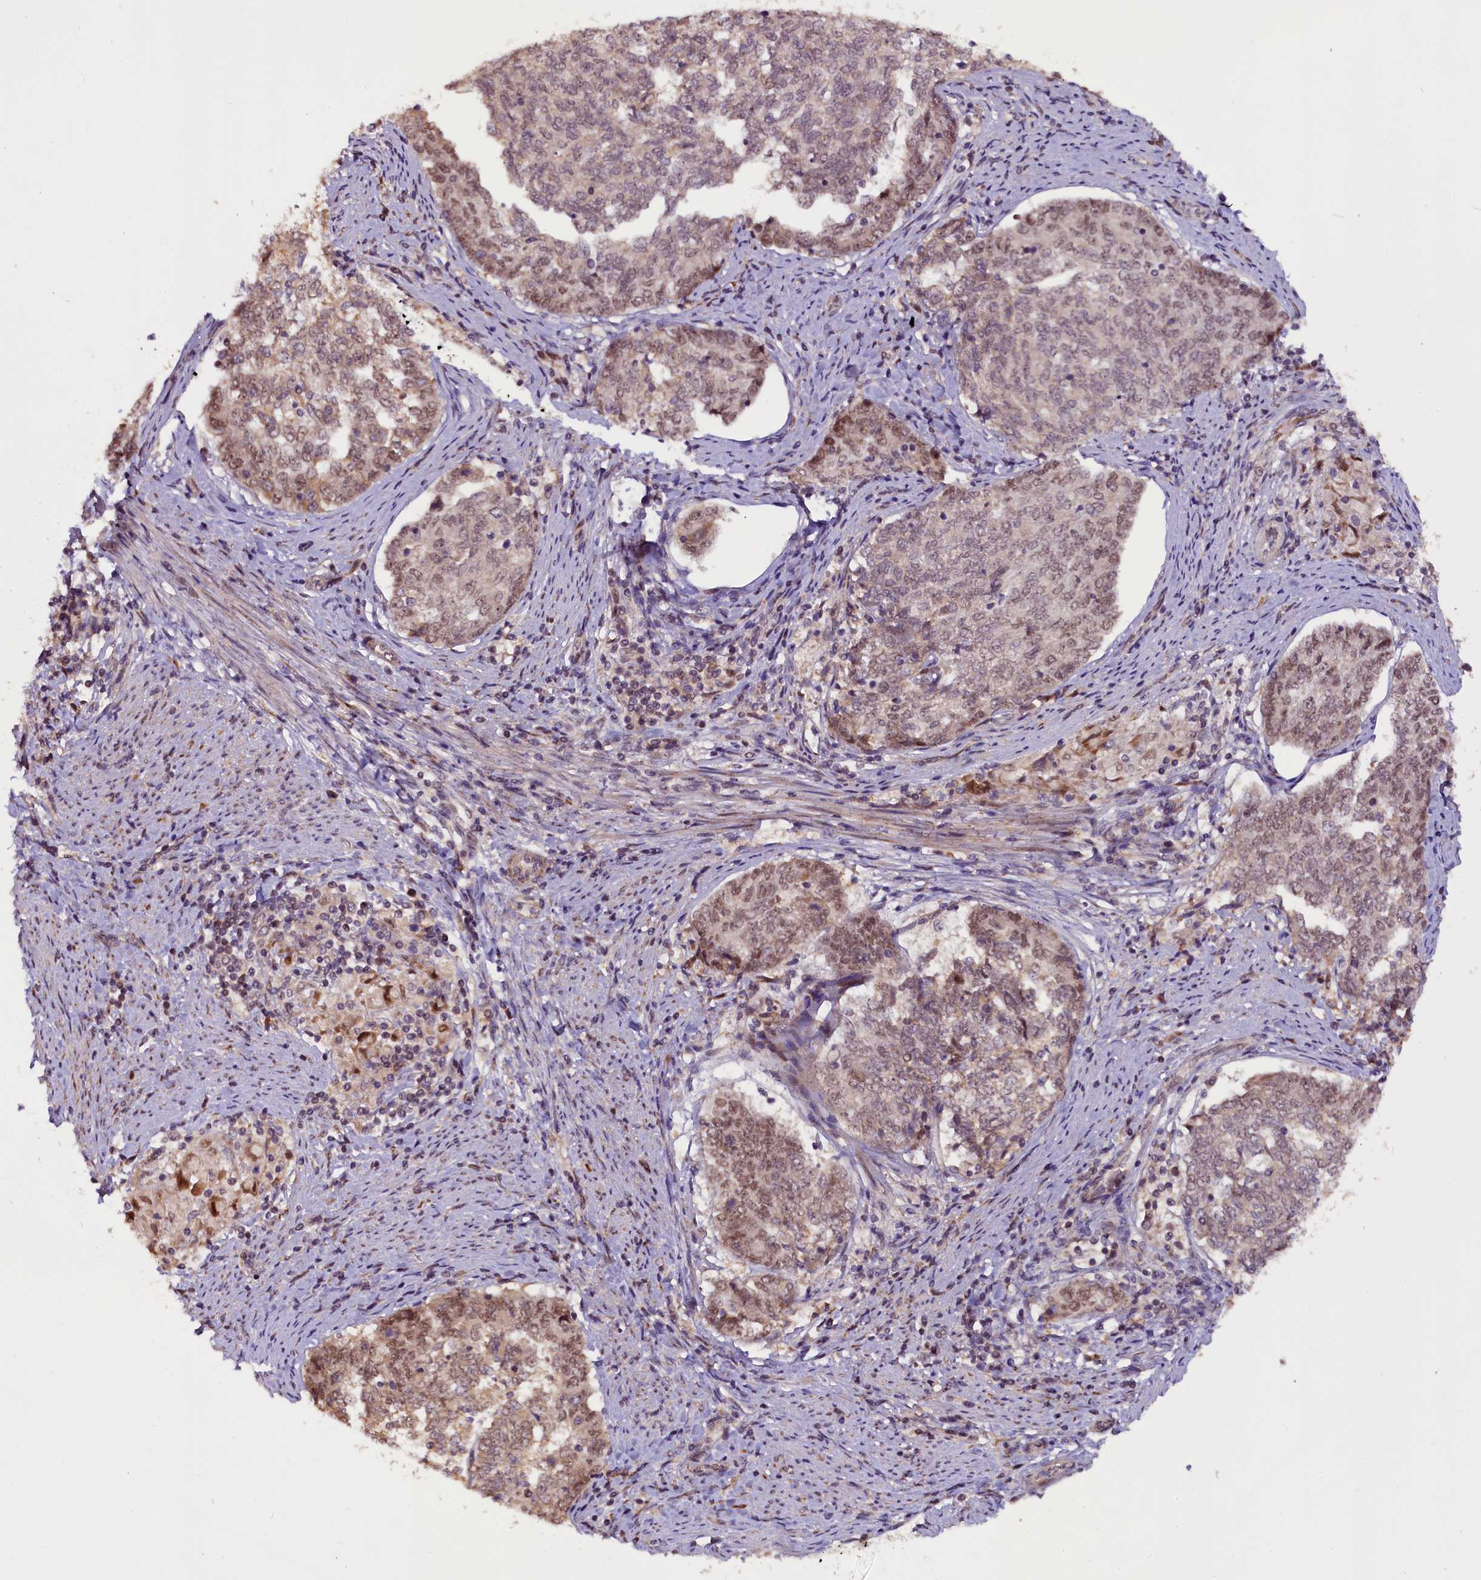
{"staining": {"intensity": "moderate", "quantity": ">75%", "location": "cytoplasmic/membranous,nuclear"}, "tissue": "endometrial cancer", "cell_type": "Tumor cells", "image_type": "cancer", "snomed": [{"axis": "morphology", "description": "Adenocarcinoma, NOS"}, {"axis": "topography", "description": "Endometrium"}], "caption": "Immunohistochemistry (IHC) (DAB) staining of human endometrial adenocarcinoma reveals moderate cytoplasmic/membranous and nuclear protein expression in about >75% of tumor cells.", "gene": "RPUSD2", "patient": {"sex": "female", "age": 80}}